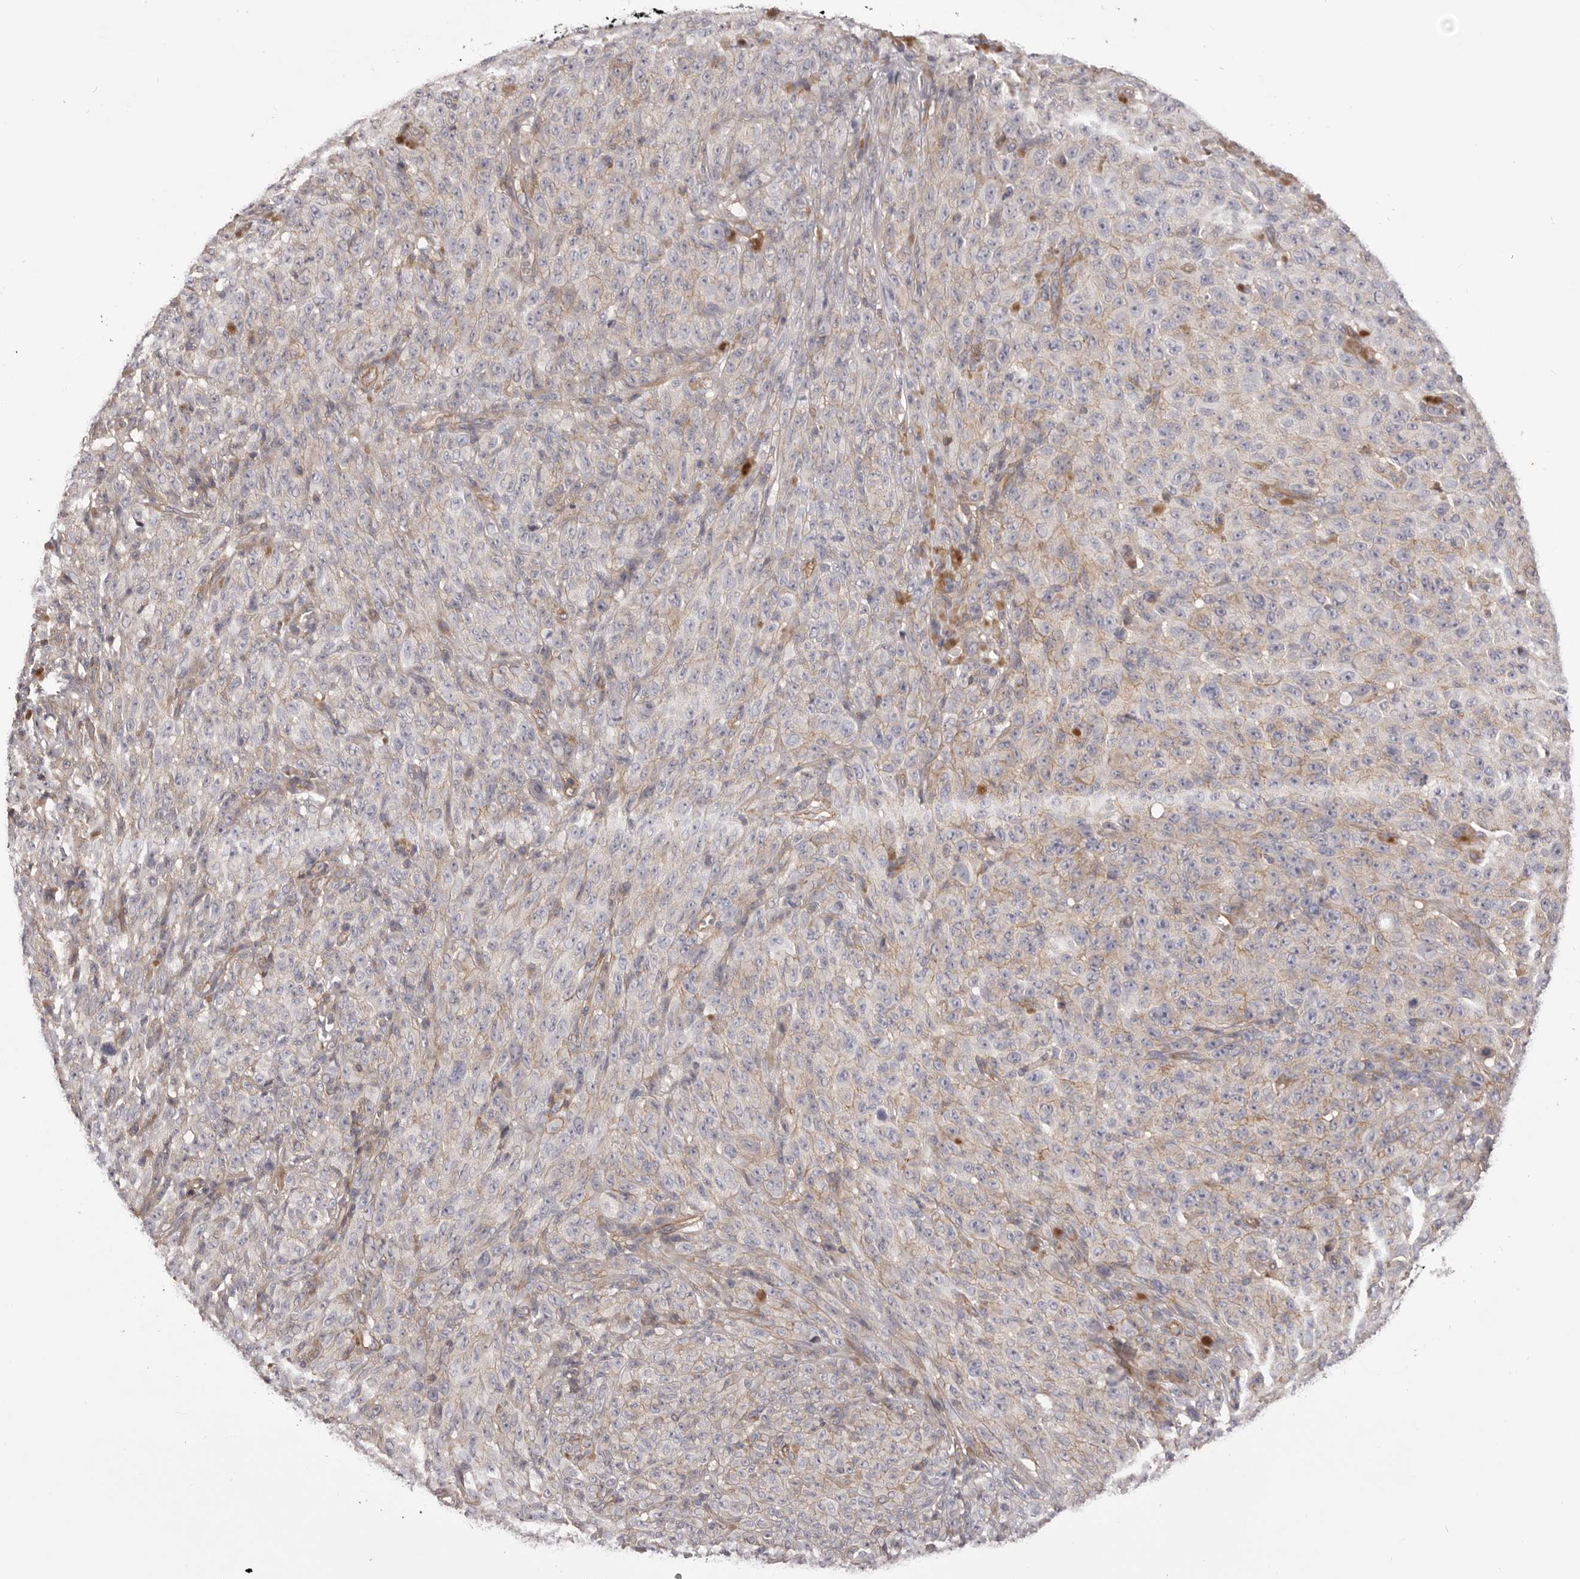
{"staining": {"intensity": "negative", "quantity": "none", "location": "none"}, "tissue": "melanoma", "cell_type": "Tumor cells", "image_type": "cancer", "snomed": [{"axis": "morphology", "description": "Malignant melanoma, NOS"}, {"axis": "topography", "description": "Skin"}], "caption": "Immunohistochemistry of human melanoma displays no staining in tumor cells.", "gene": "DMRT2", "patient": {"sex": "female", "age": 82}}